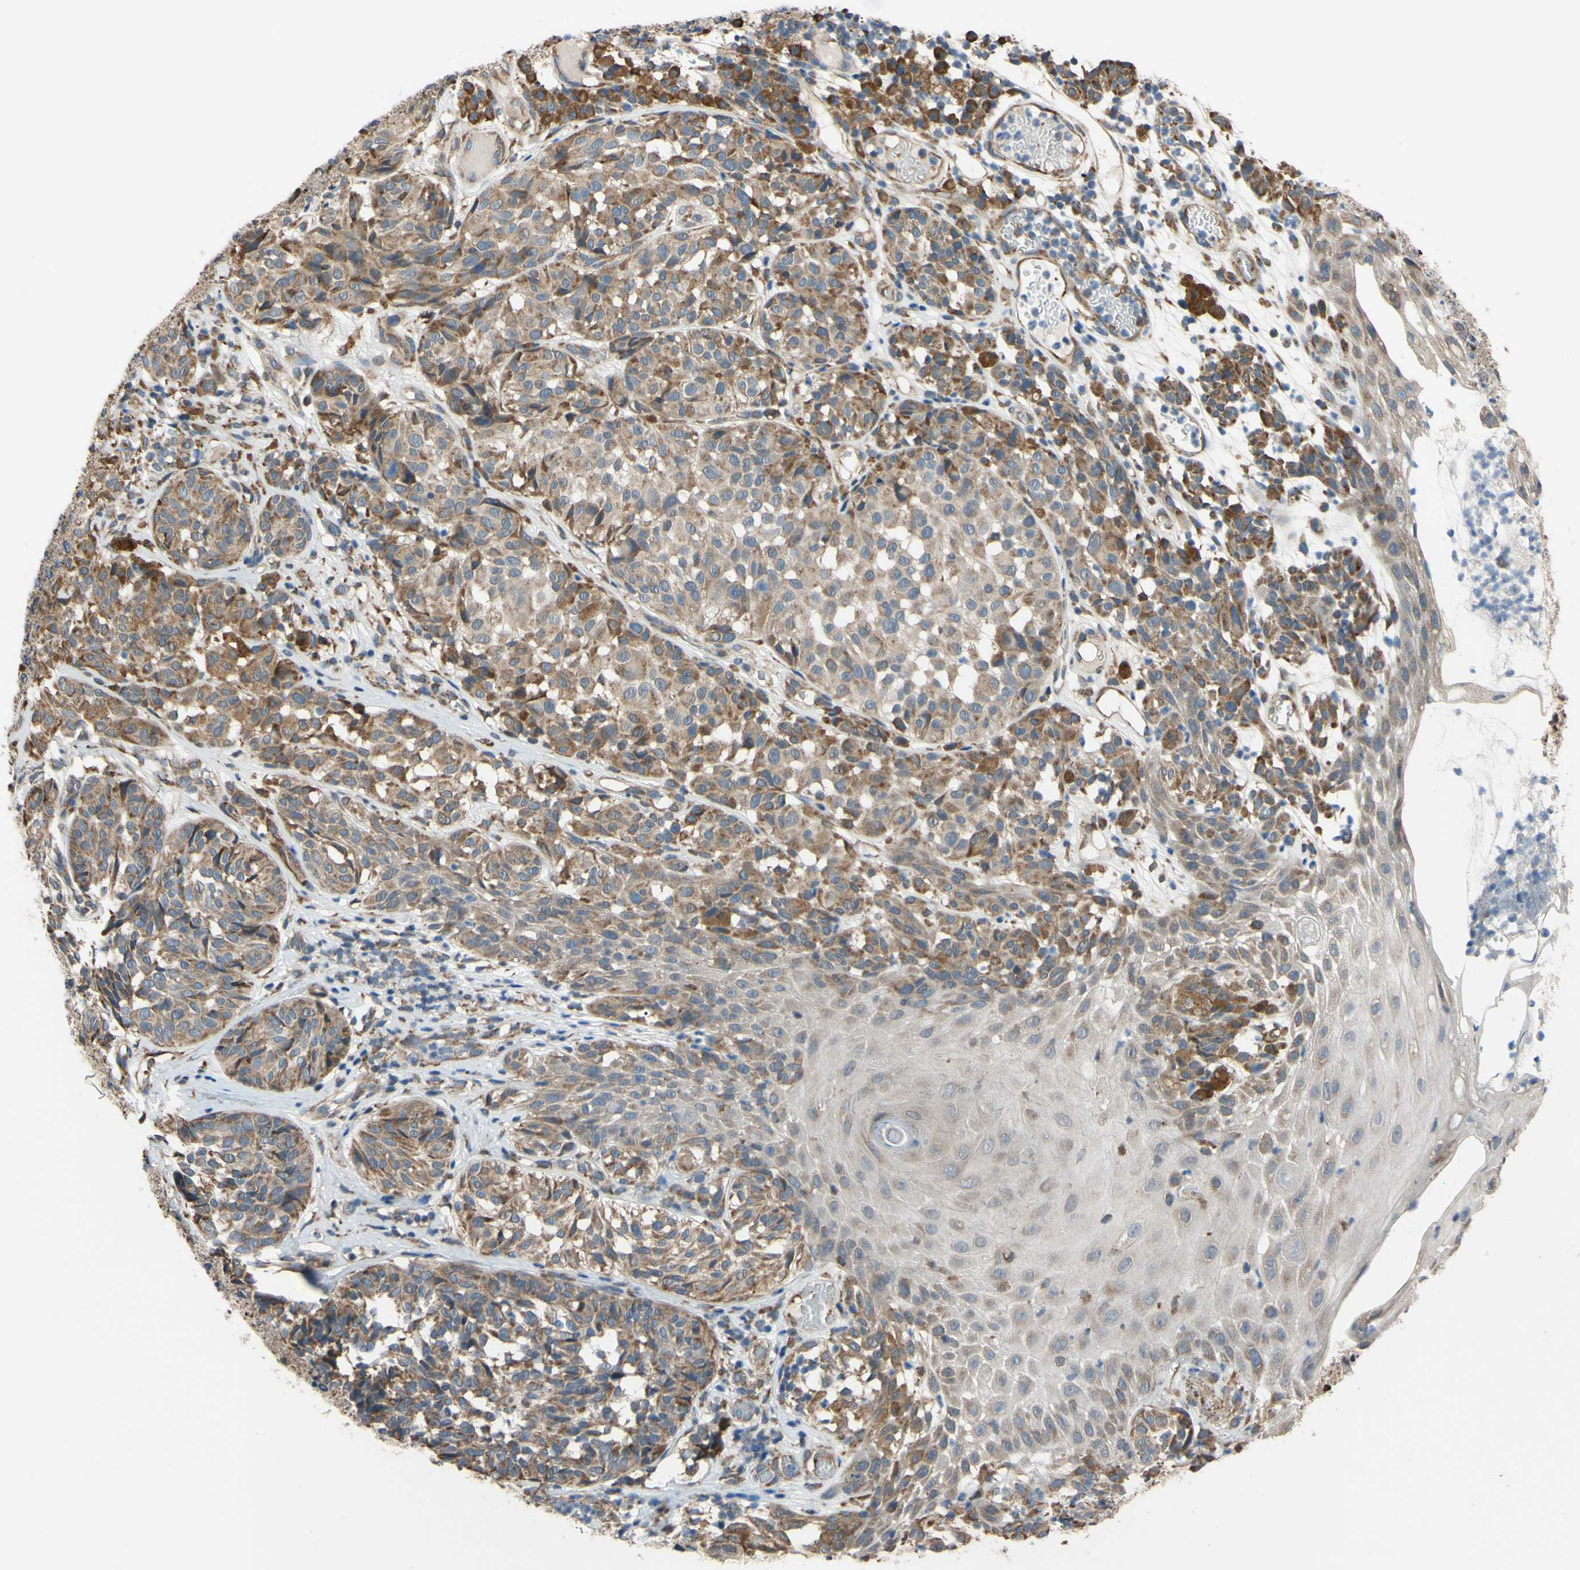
{"staining": {"intensity": "moderate", "quantity": ">75%", "location": "cytoplasmic/membranous"}, "tissue": "melanoma", "cell_type": "Tumor cells", "image_type": "cancer", "snomed": [{"axis": "morphology", "description": "Malignant melanoma, NOS"}, {"axis": "topography", "description": "Skin"}], "caption": "Immunohistochemistry (IHC) (DAB) staining of human malignant melanoma reveals moderate cytoplasmic/membranous protein staining in approximately >75% of tumor cells.", "gene": "BMF", "patient": {"sex": "female", "age": 46}}